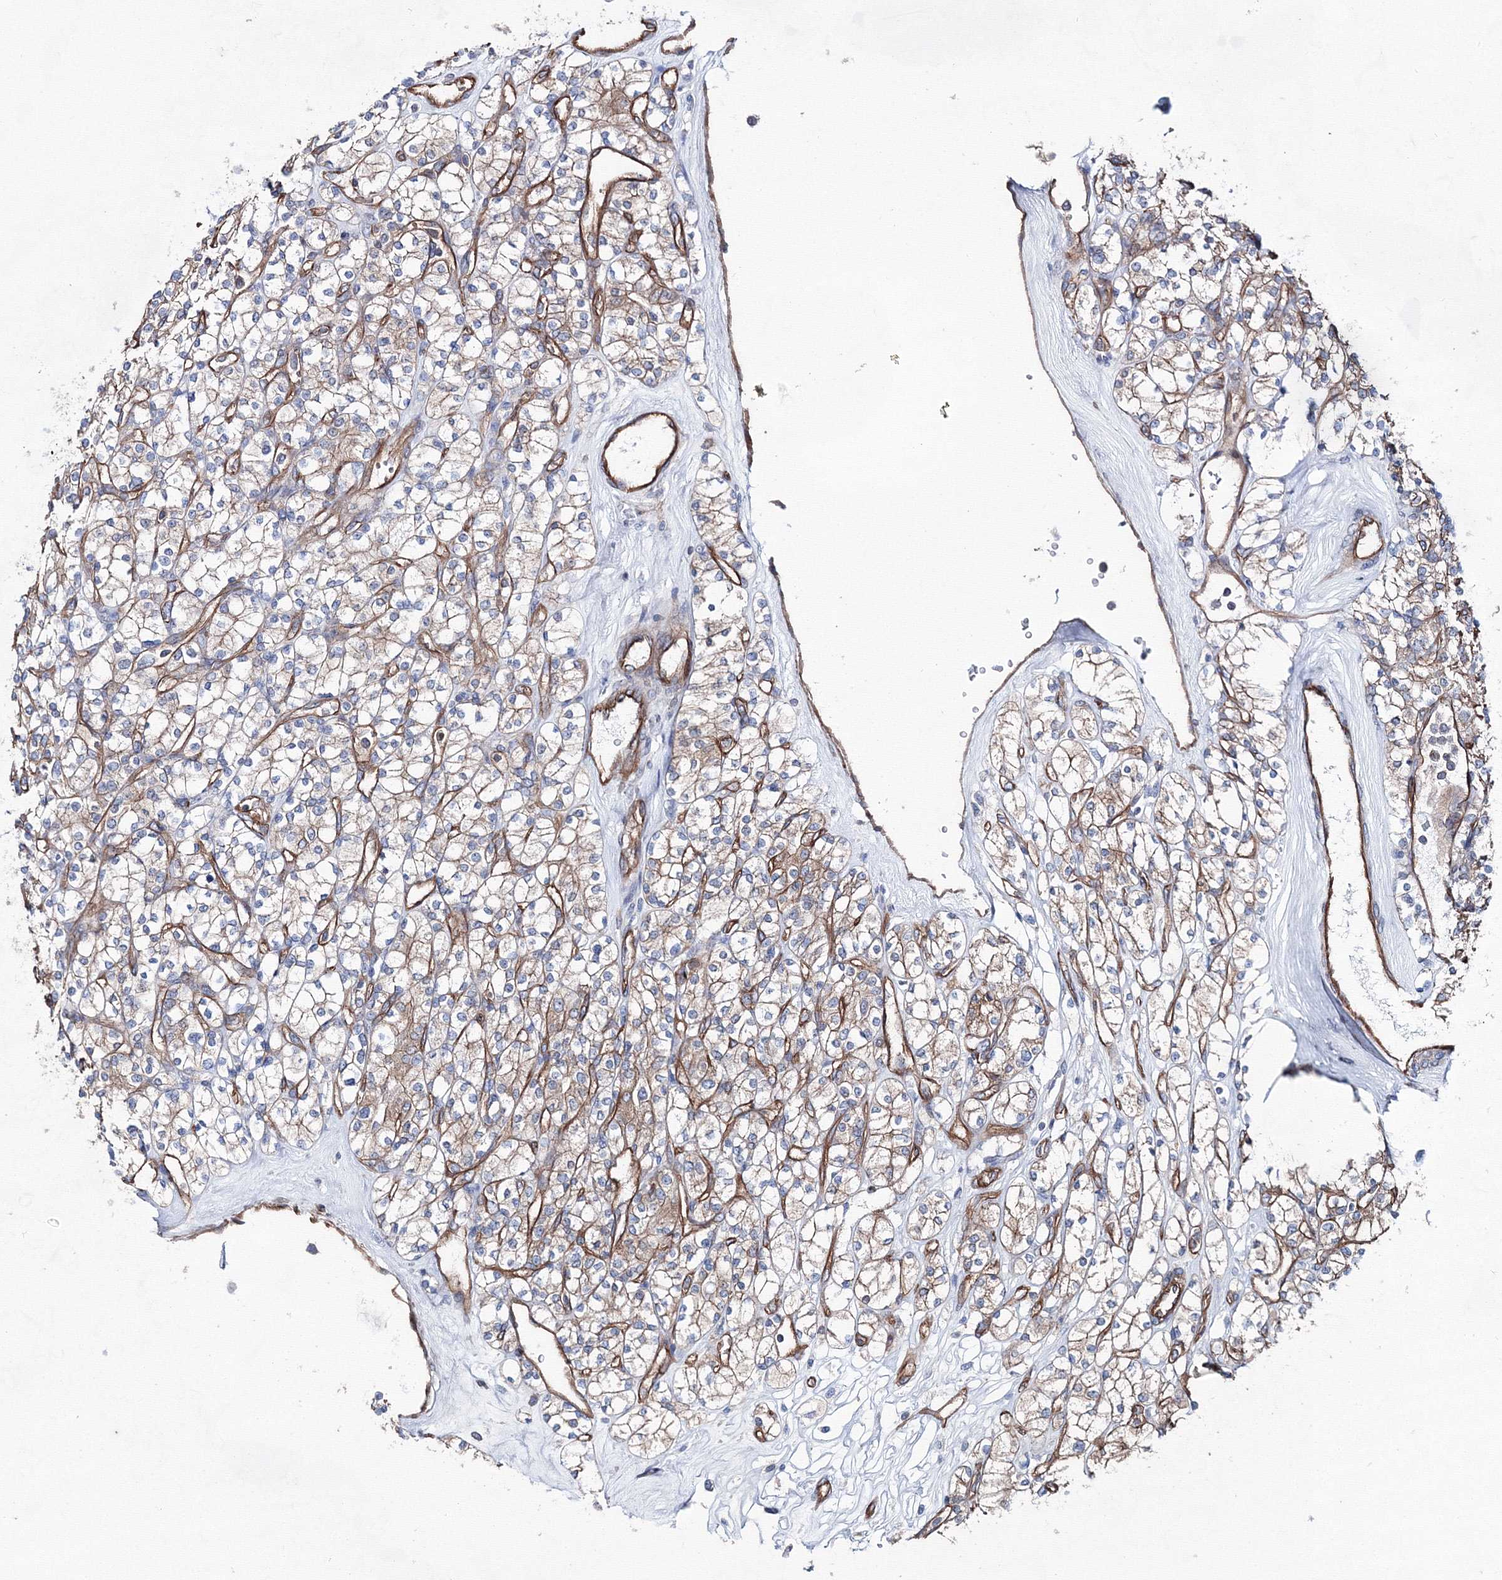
{"staining": {"intensity": "weak", "quantity": "25%-75%", "location": "cytoplasmic/membranous"}, "tissue": "renal cancer", "cell_type": "Tumor cells", "image_type": "cancer", "snomed": [{"axis": "morphology", "description": "Adenocarcinoma, NOS"}, {"axis": "topography", "description": "Kidney"}], "caption": "Immunohistochemistry (IHC) photomicrograph of neoplastic tissue: human renal cancer stained using immunohistochemistry shows low levels of weak protein expression localized specifically in the cytoplasmic/membranous of tumor cells, appearing as a cytoplasmic/membranous brown color.", "gene": "ANKRD37", "patient": {"sex": "male", "age": 77}}